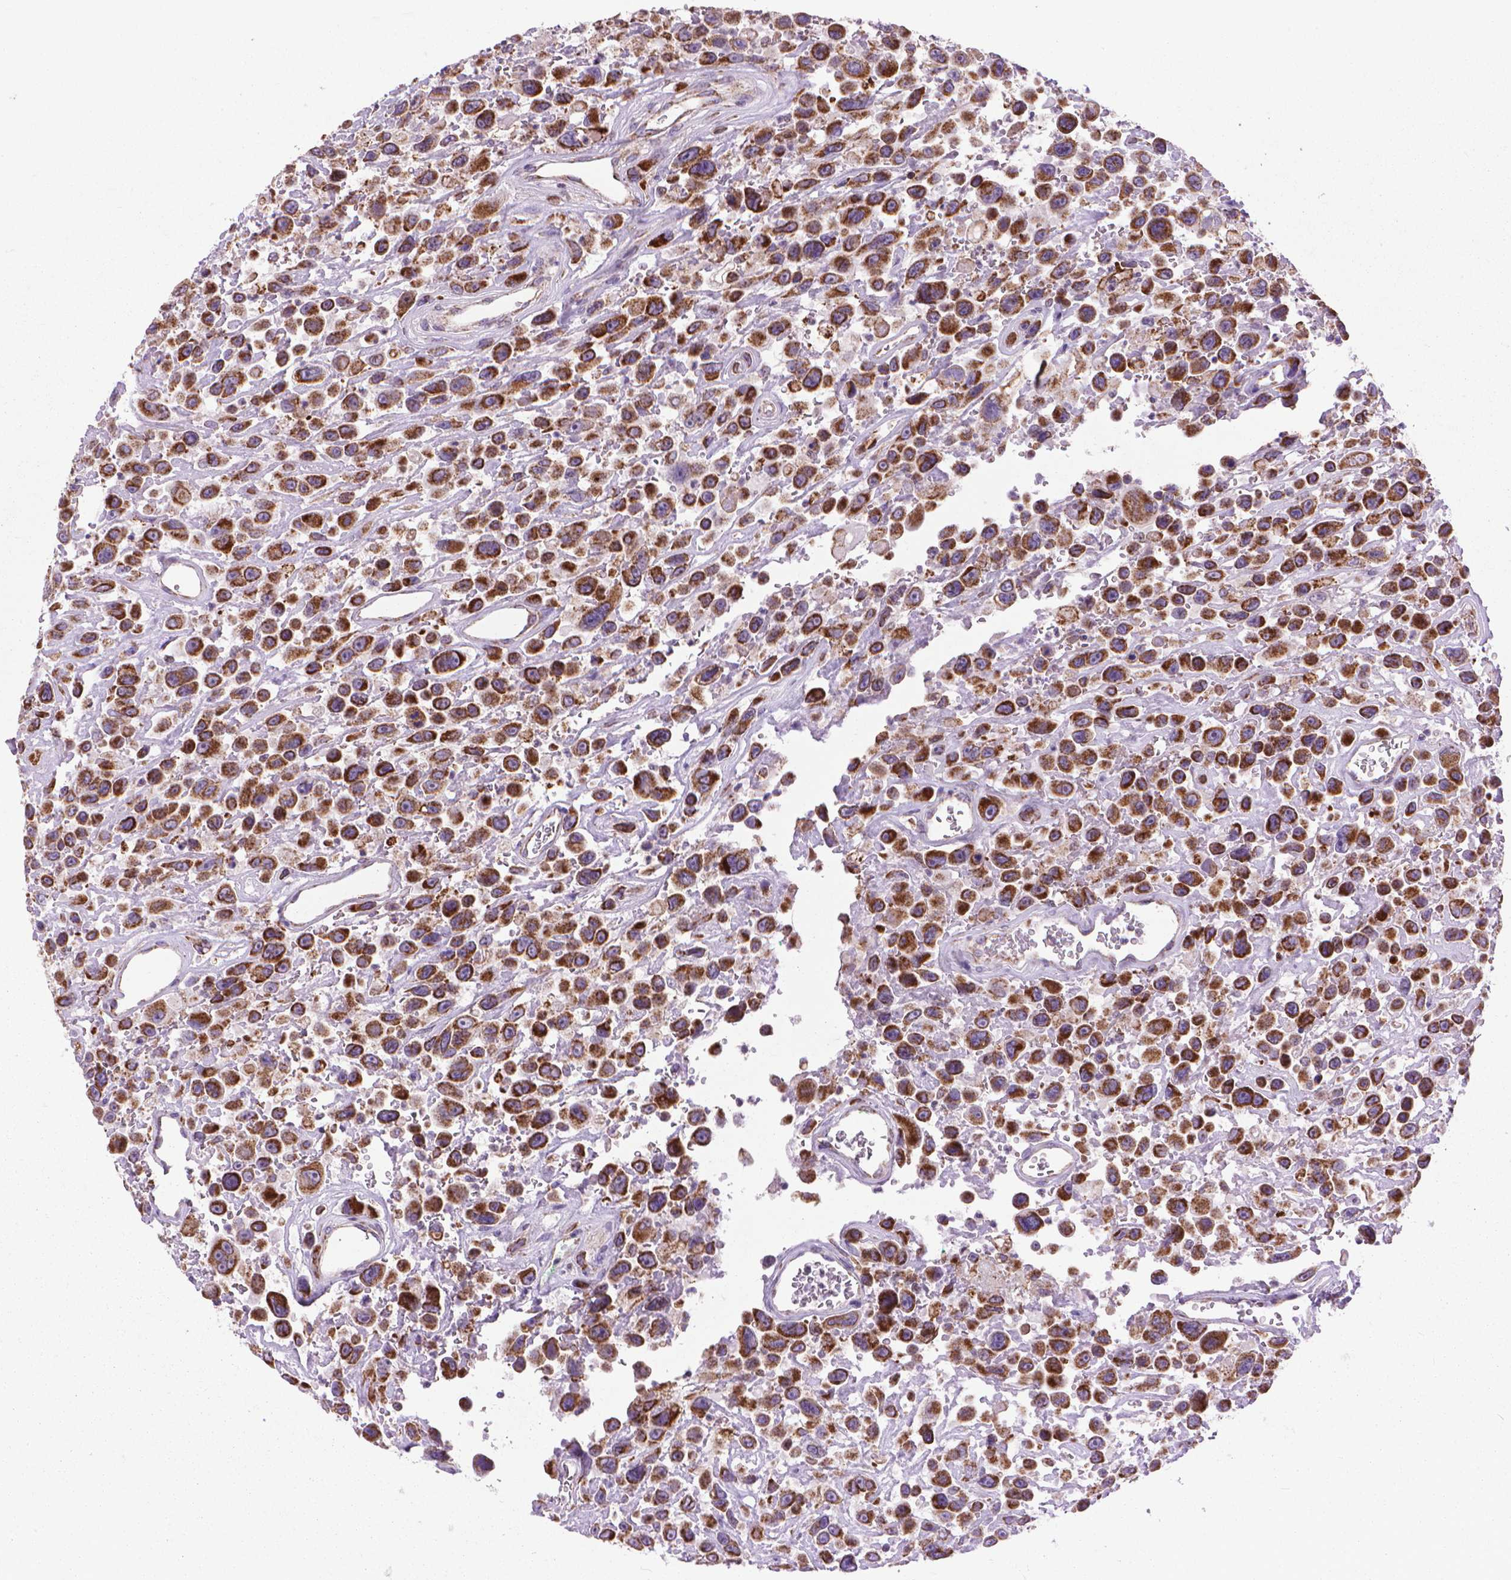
{"staining": {"intensity": "strong", "quantity": ">75%", "location": "cytoplasmic/membranous"}, "tissue": "urothelial cancer", "cell_type": "Tumor cells", "image_type": "cancer", "snomed": [{"axis": "morphology", "description": "Urothelial carcinoma, High grade"}, {"axis": "topography", "description": "Urinary bladder"}], "caption": "Human urothelial carcinoma (high-grade) stained with a brown dye exhibits strong cytoplasmic/membranous positive positivity in about >75% of tumor cells.", "gene": "VDAC1", "patient": {"sex": "male", "age": 53}}